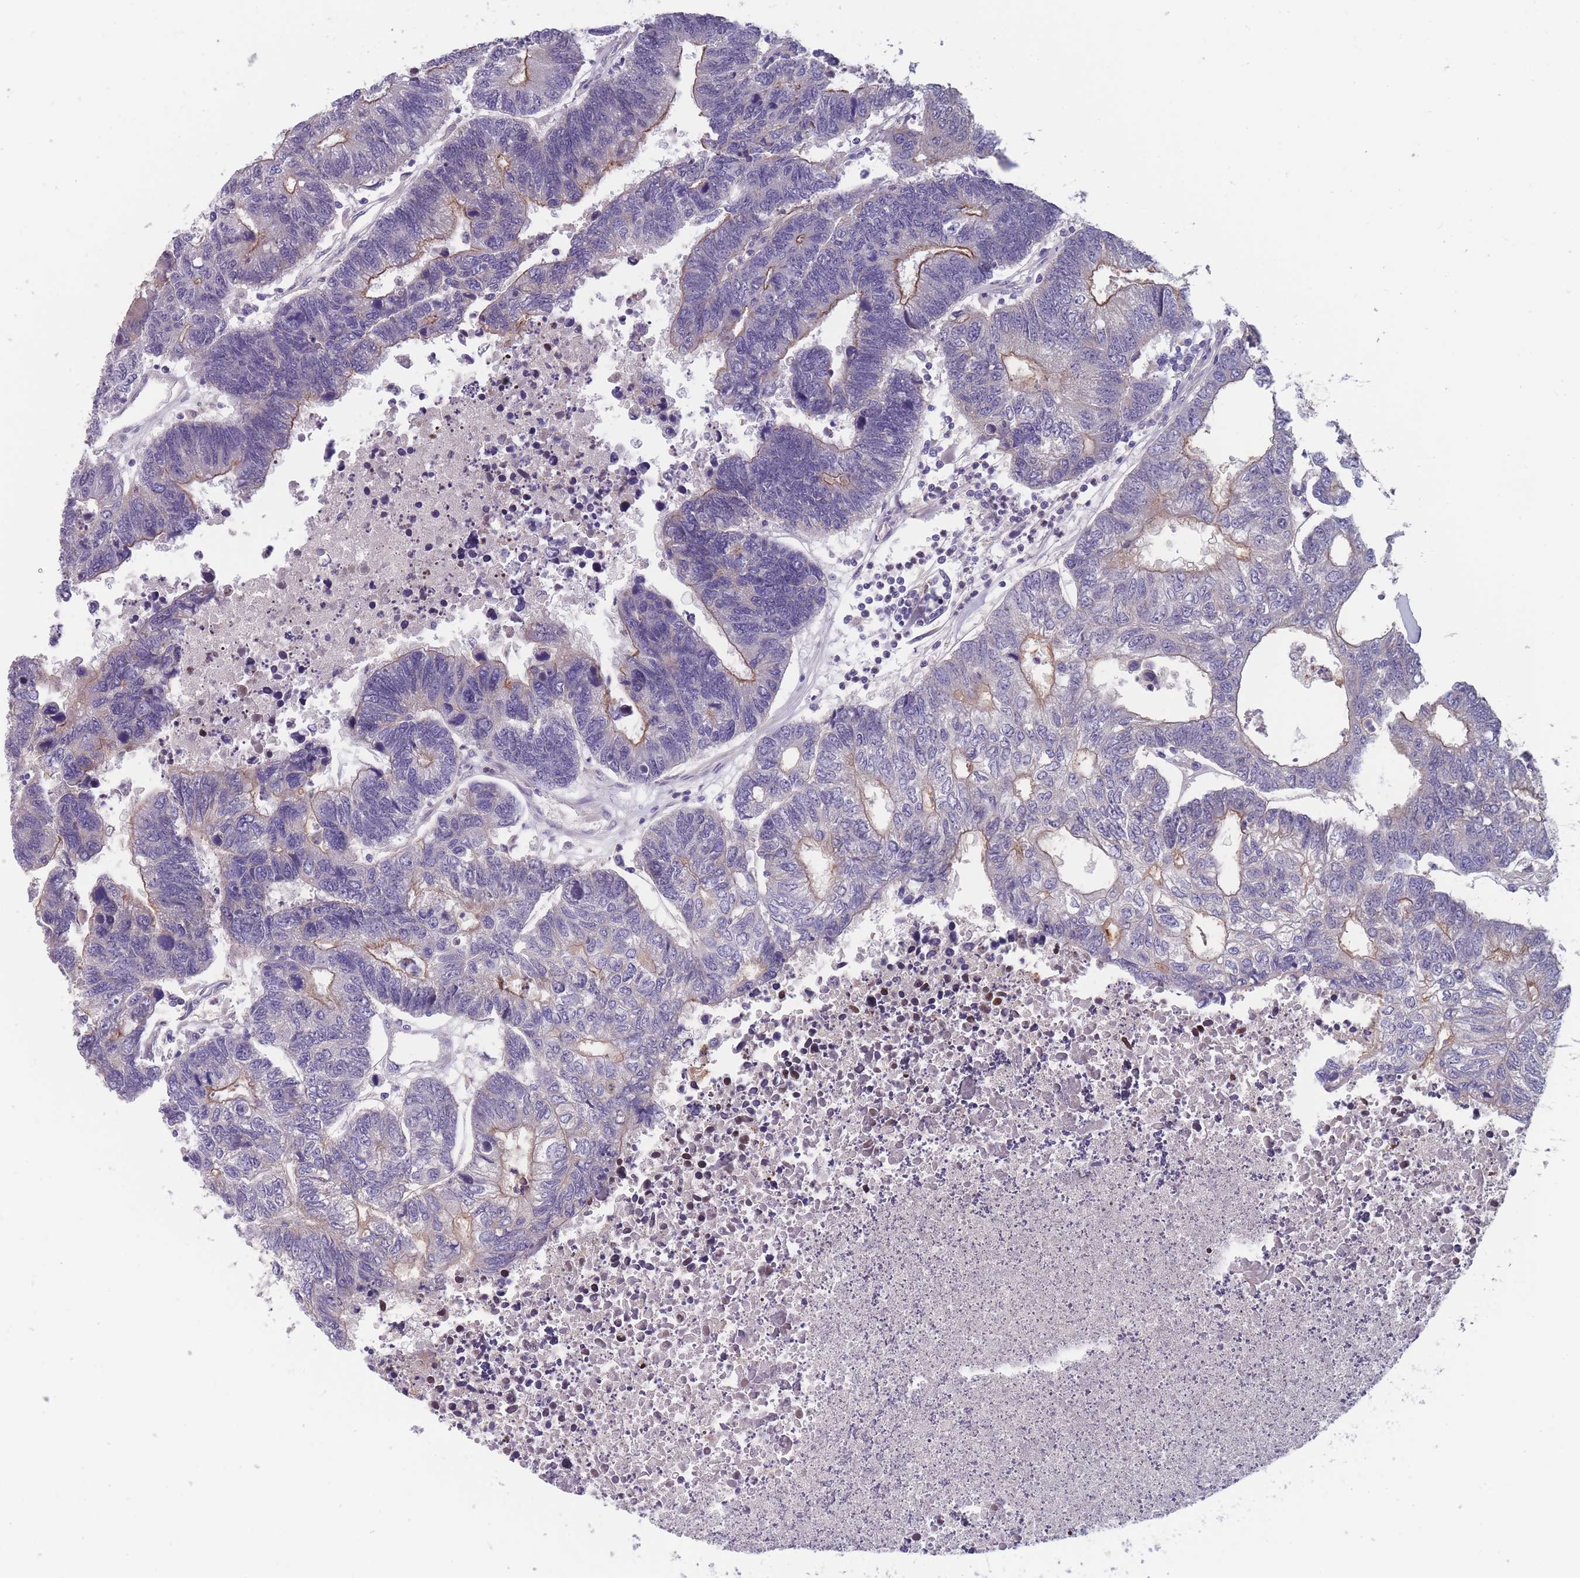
{"staining": {"intensity": "moderate", "quantity": "<25%", "location": "cytoplasmic/membranous"}, "tissue": "colorectal cancer", "cell_type": "Tumor cells", "image_type": "cancer", "snomed": [{"axis": "morphology", "description": "Adenocarcinoma, NOS"}, {"axis": "topography", "description": "Colon"}], "caption": "About <25% of tumor cells in adenocarcinoma (colorectal) reveal moderate cytoplasmic/membranous protein expression as visualized by brown immunohistochemical staining.", "gene": "FAM83F", "patient": {"sex": "female", "age": 48}}